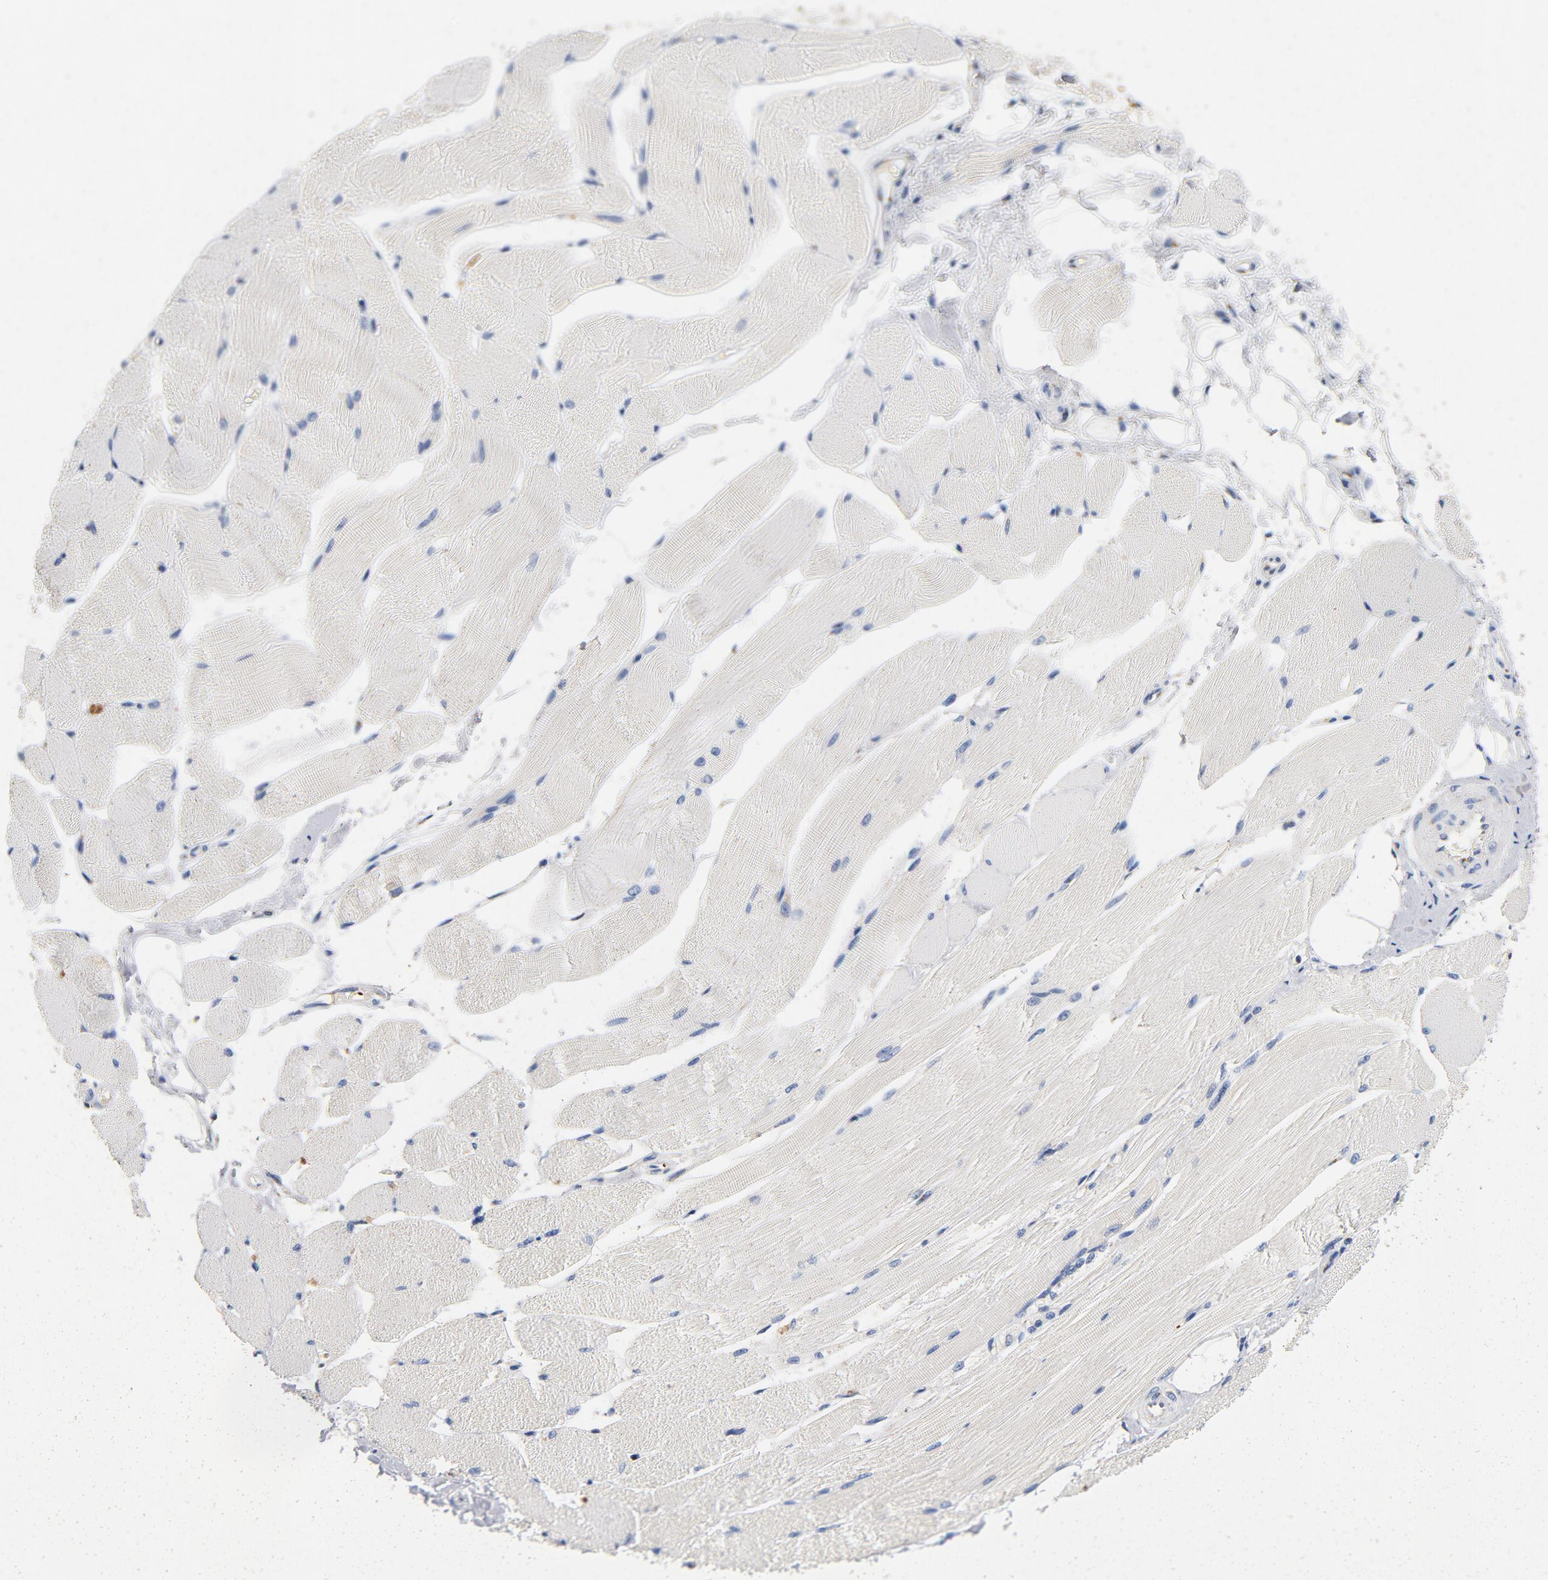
{"staining": {"intensity": "negative", "quantity": "none", "location": "none"}, "tissue": "skeletal muscle", "cell_type": "Myocytes", "image_type": "normal", "snomed": [{"axis": "morphology", "description": "Normal tissue, NOS"}, {"axis": "topography", "description": "Skeletal muscle"}, {"axis": "topography", "description": "Peripheral nerve tissue"}], "caption": "A photomicrograph of skeletal muscle stained for a protein reveals no brown staining in myocytes.", "gene": "LMAN2", "patient": {"sex": "female", "age": 84}}